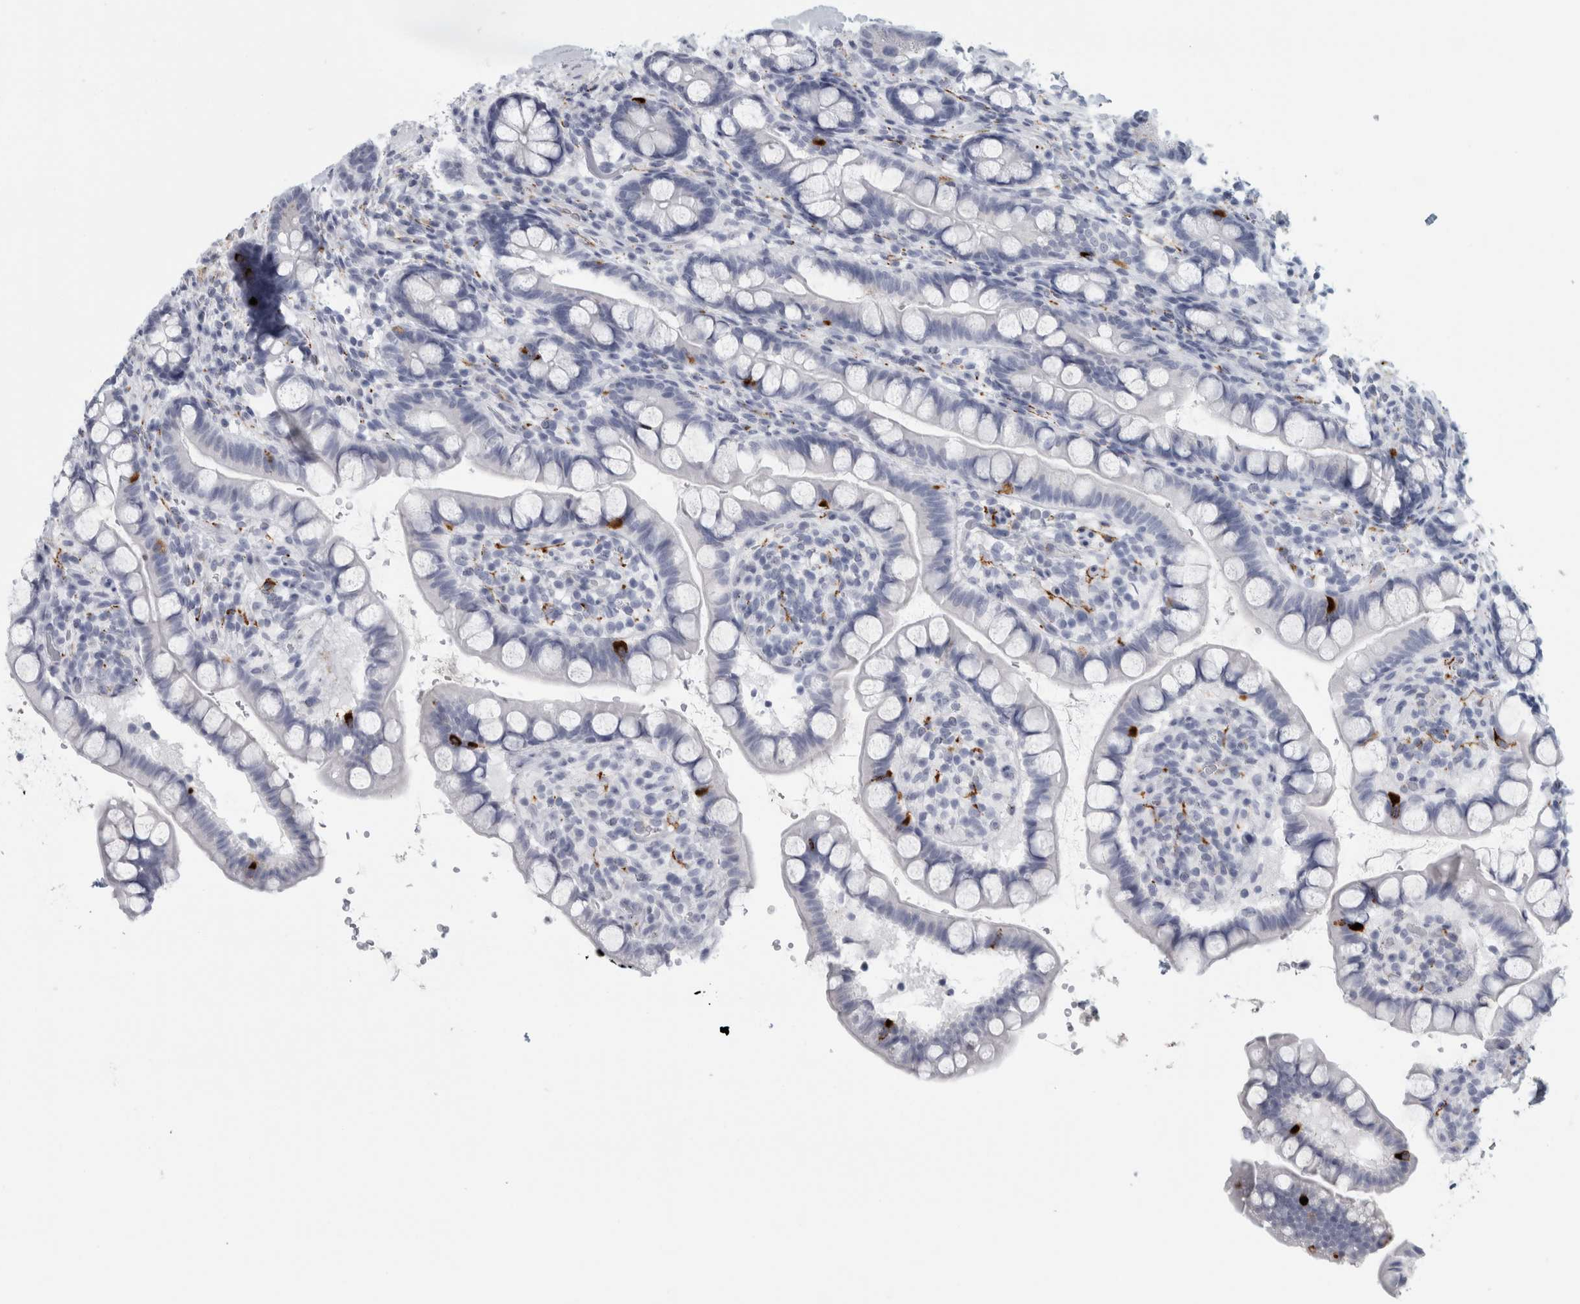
{"staining": {"intensity": "strong", "quantity": "<25%", "location": "cytoplasmic/membranous"}, "tissue": "small intestine", "cell_type": "Glandular cells", "image_type": "normal", "snomed": [{"axis": "morphology", "description": "Normal tissue, NOS"}, {"axis": "topography", "description": "Smooth muscle"}, {"axis": "topography", "description": "Small intestine"}], "caption": "Protein staining of normal small intestine exhibits strong cytoplasmic/membranous positivity in about <25% of glandular cells.", "gene": "CPE", "patient": {"sex": "female", "age": 84}}